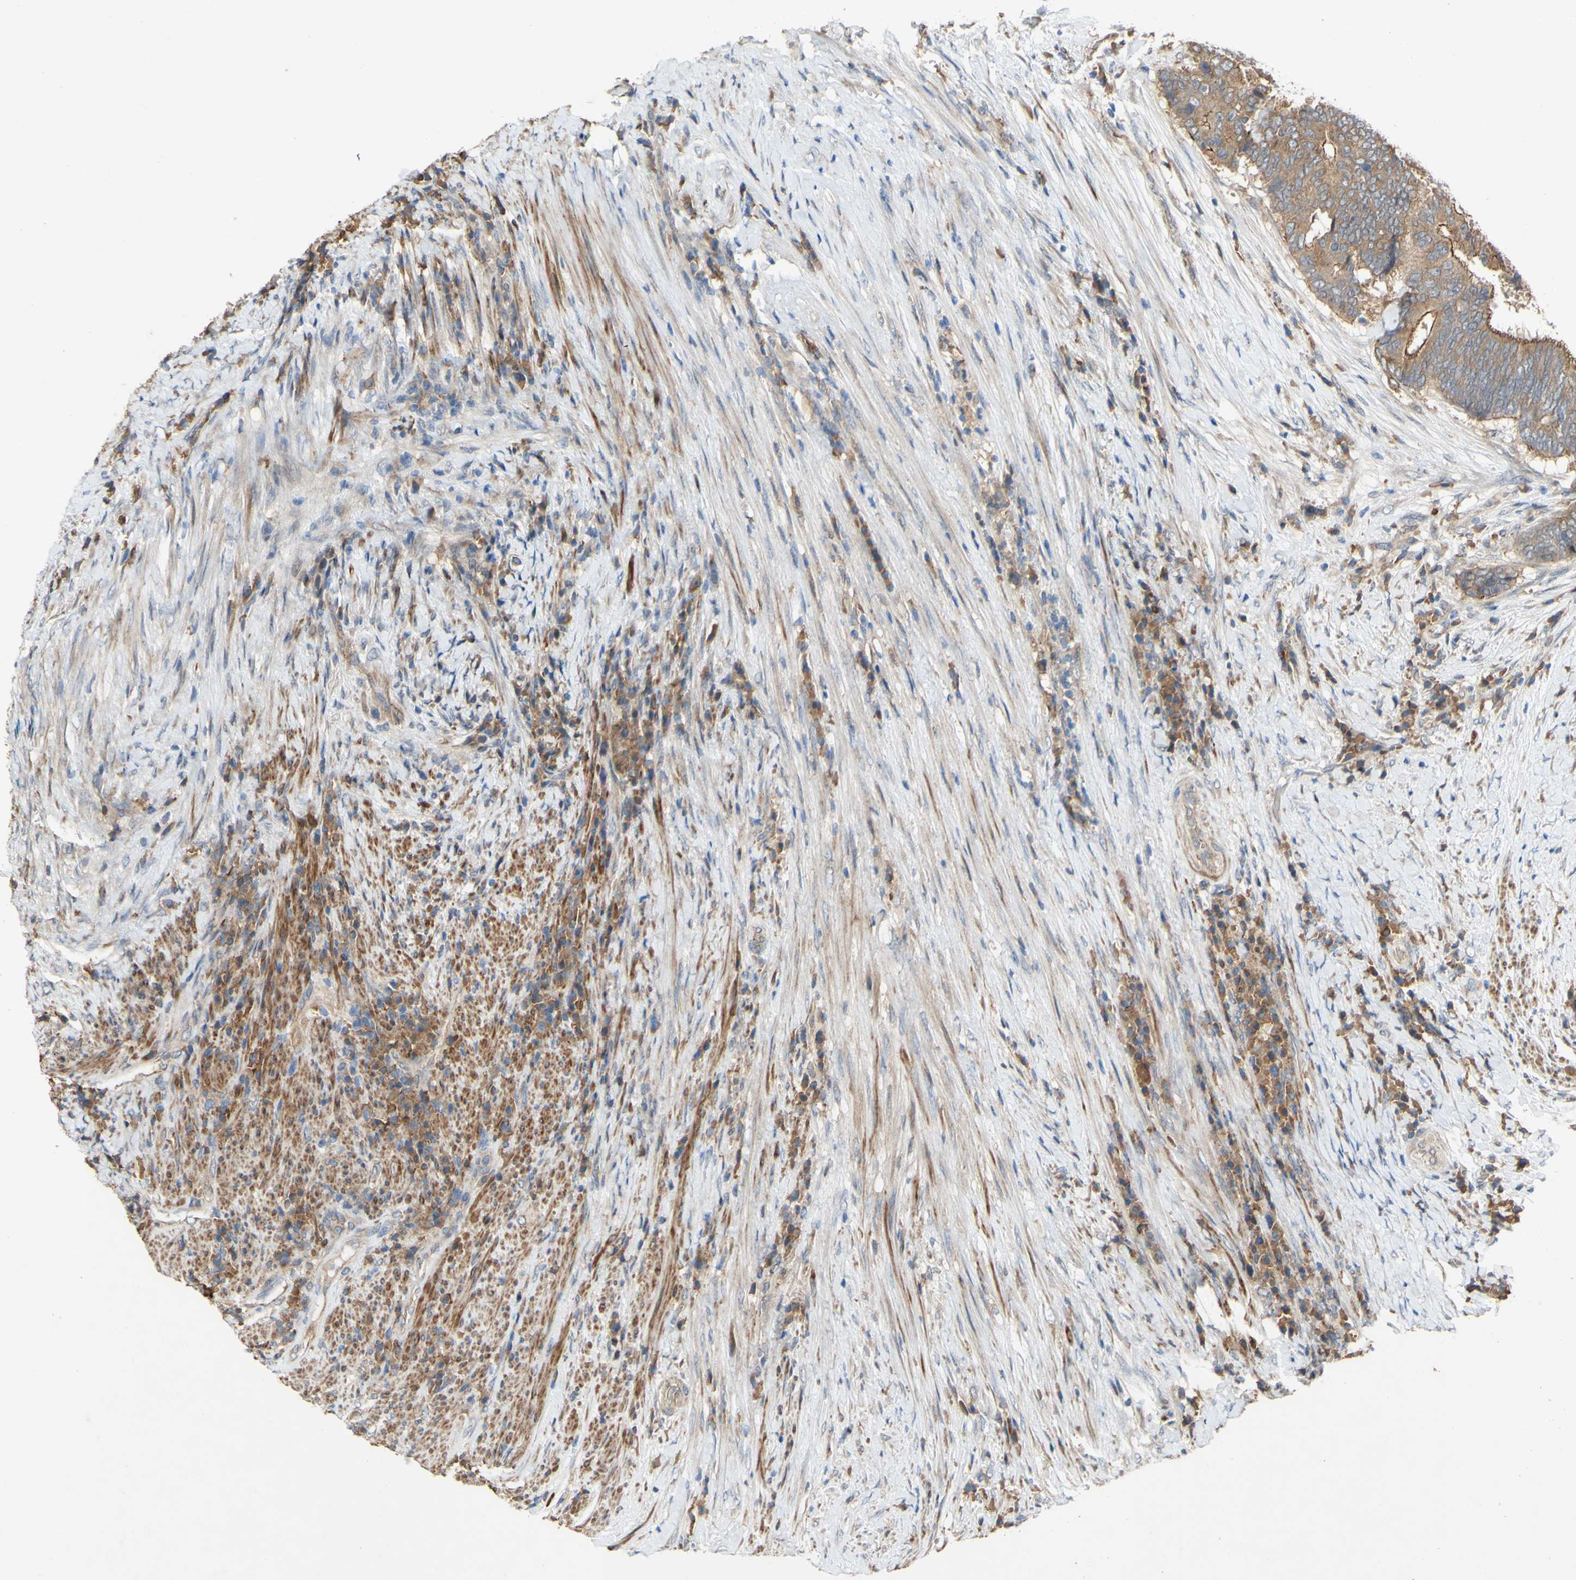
{"staining": {"intensity": "moderate", "quantity": ">75%", "location": "cytoplasmic/membranous"}, "tissue": "colorectal cancer", "cell_type": "Tumor cells", "image_type": "cancer", "snomed": [{"axis": "morphology", "description": "Adenocarcinoma, NOS"}, {"axis": "topography", "description": "Rectum"}], "caption": "This is an image of immunohistochemistry staining of colorectal cancer (adenocarcinoma), which shows moderate staining in the cytoplasmic/membranous of tumor cells.", "gene": "PDGFB", "patient": {"sex": "male", "age": 72}}